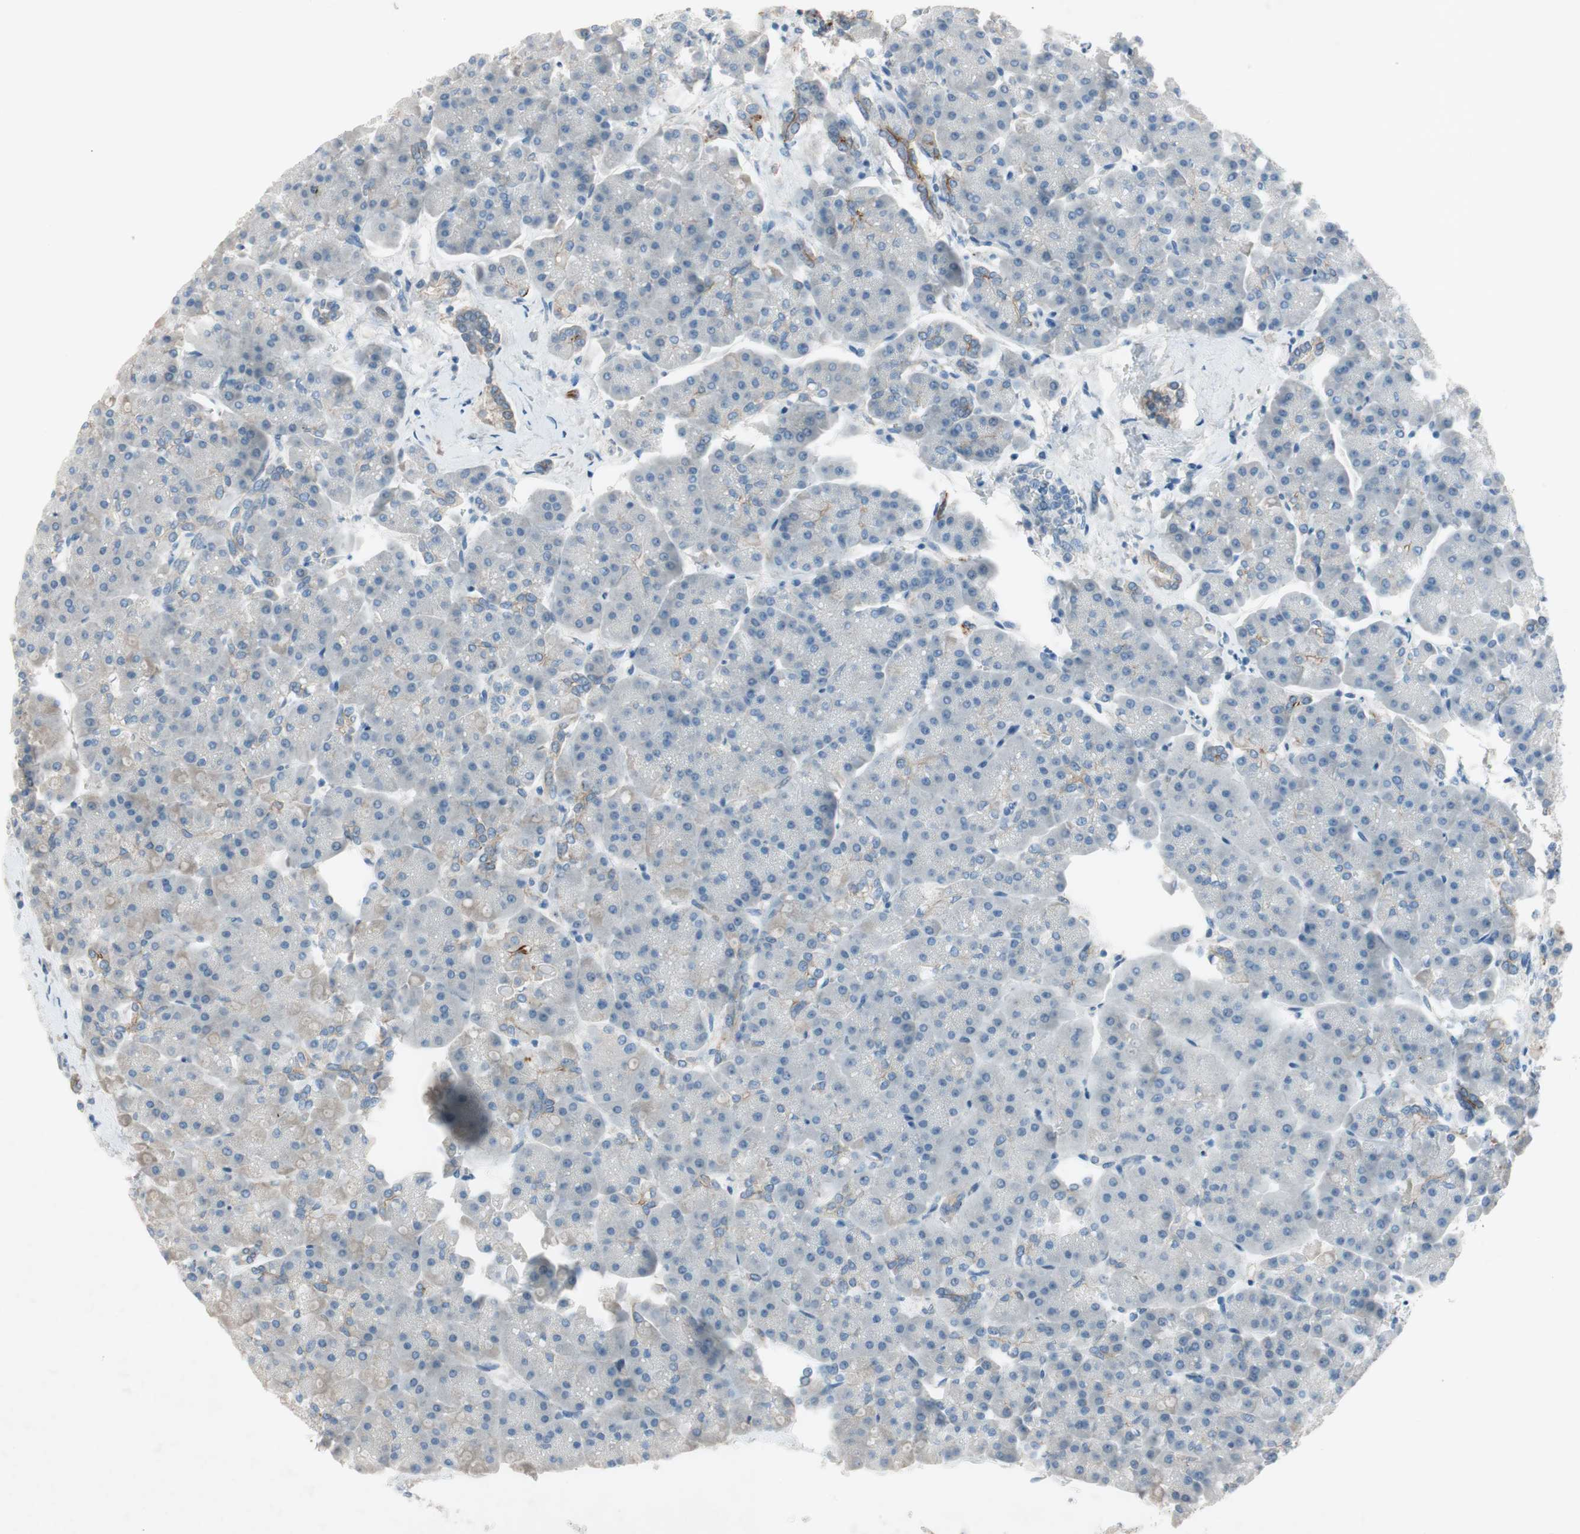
{"staining": {"intensity": "negative", "quantity": "none", "location": "none"}, "tissue": "pancreas", "cell_type": "Exocrine glandular cells", "image_type": "normal", "snomed": [{"axis": "morphology", "description": "Normal tissue, NOS"}, {"axis": "topography", "description": "Pancreas"}], "caption": "Immunohistochemistry of normal human pancreas shows no positivity in exocrine glandular cells.", "gene": "PRRG4", "patient": {"sex": "female", "age": 70}}